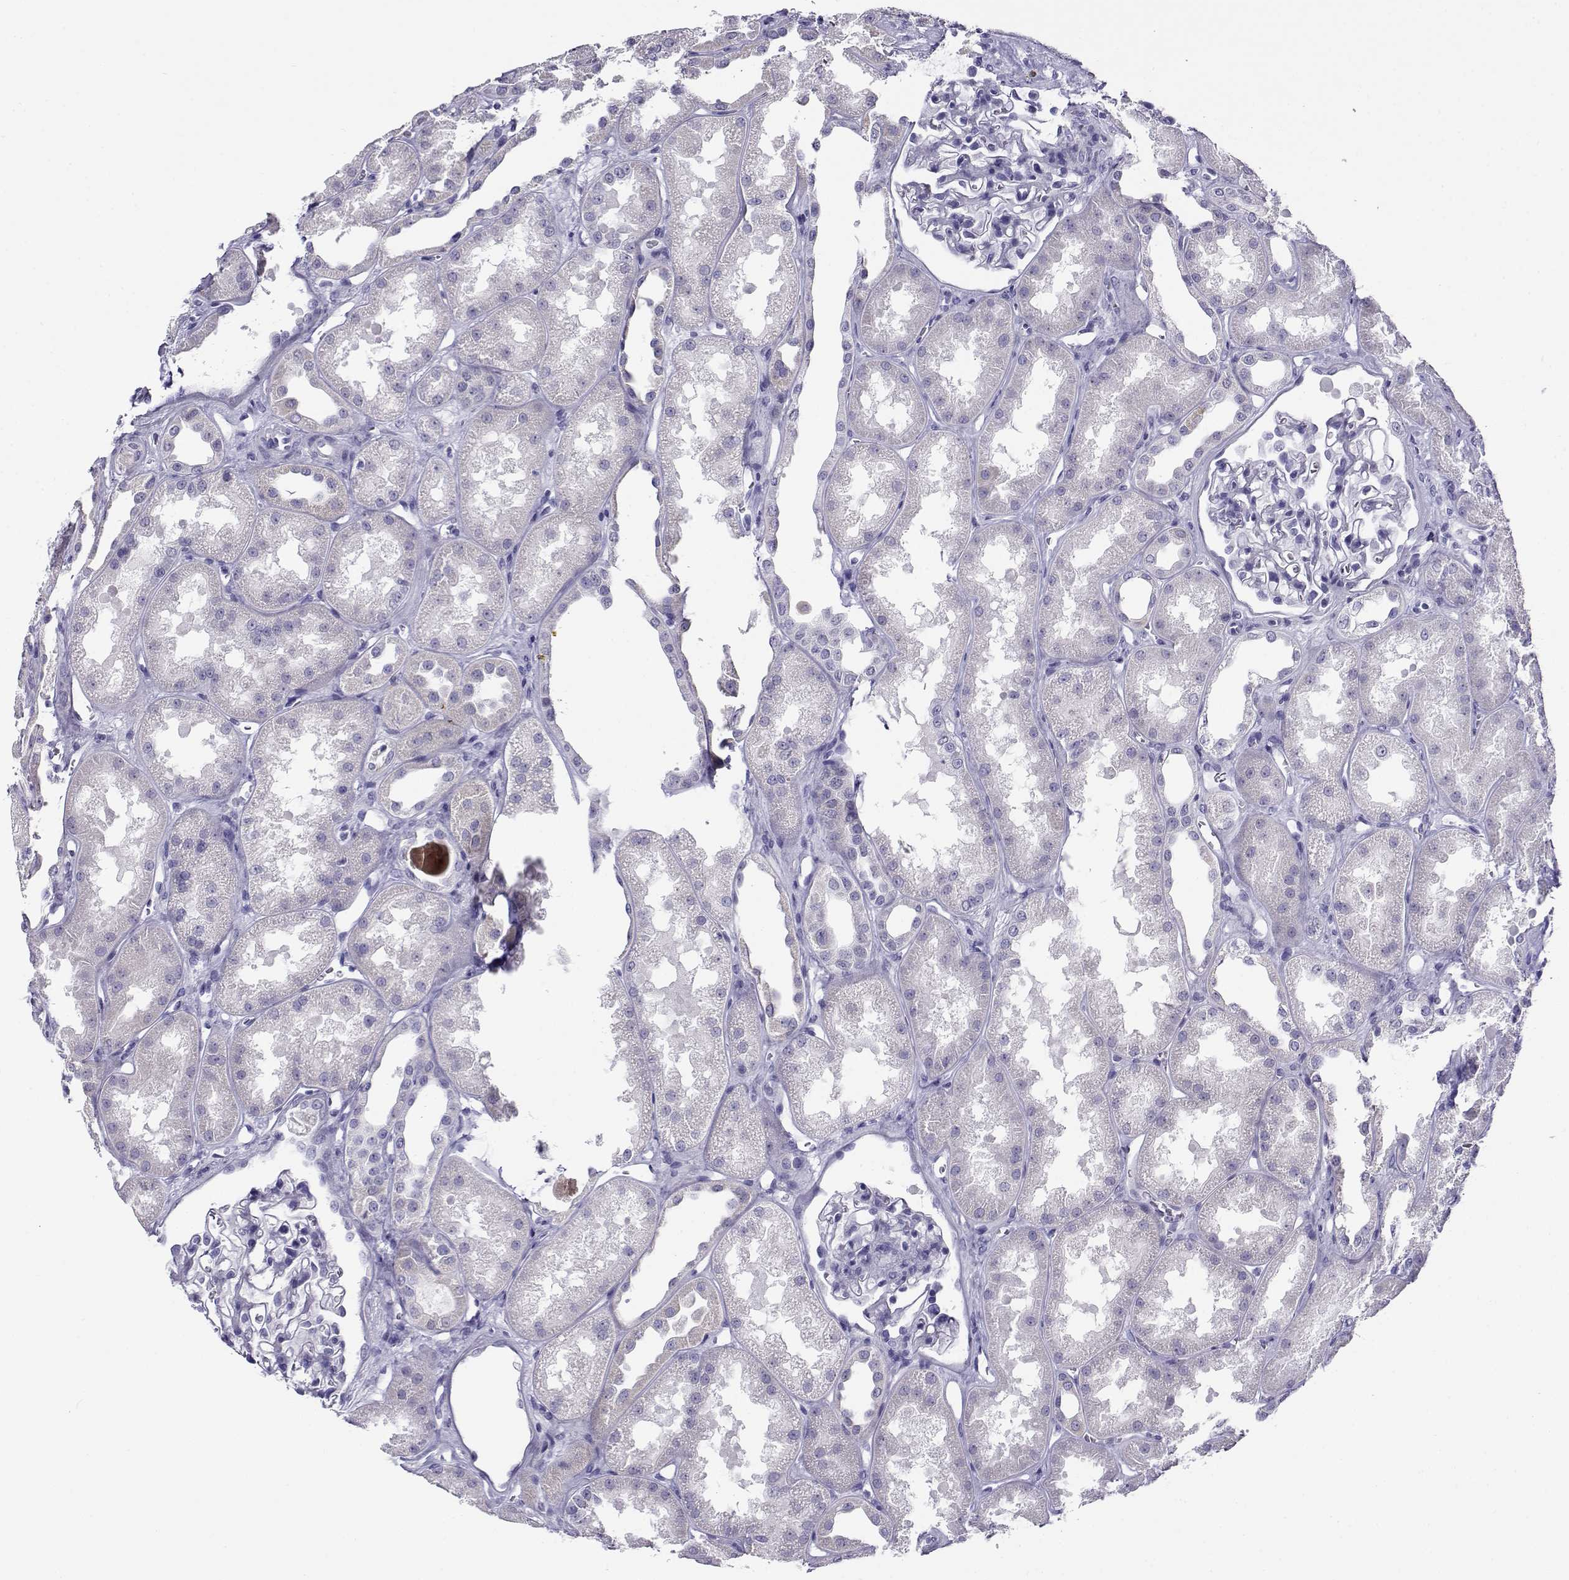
{"staining": {"intensity": "negative", "quantity": "none", "location": "none"}, "tissue": "kidney", "cell_type": "Cells in glomeruli", "image_type": "normal", "snomed": [{"axis": "morphology", "description": "Normal tissue, NOS"}, {"axis": "topography", "description": "Kidney"}], "caption": "An immunohistochemistry (IHC) micrograph of normal kidney is shown. There is no staining in cells in glomeruli of kidney.", "gene": "CABS1", "patient": {"sex": "male", "age": 61}}